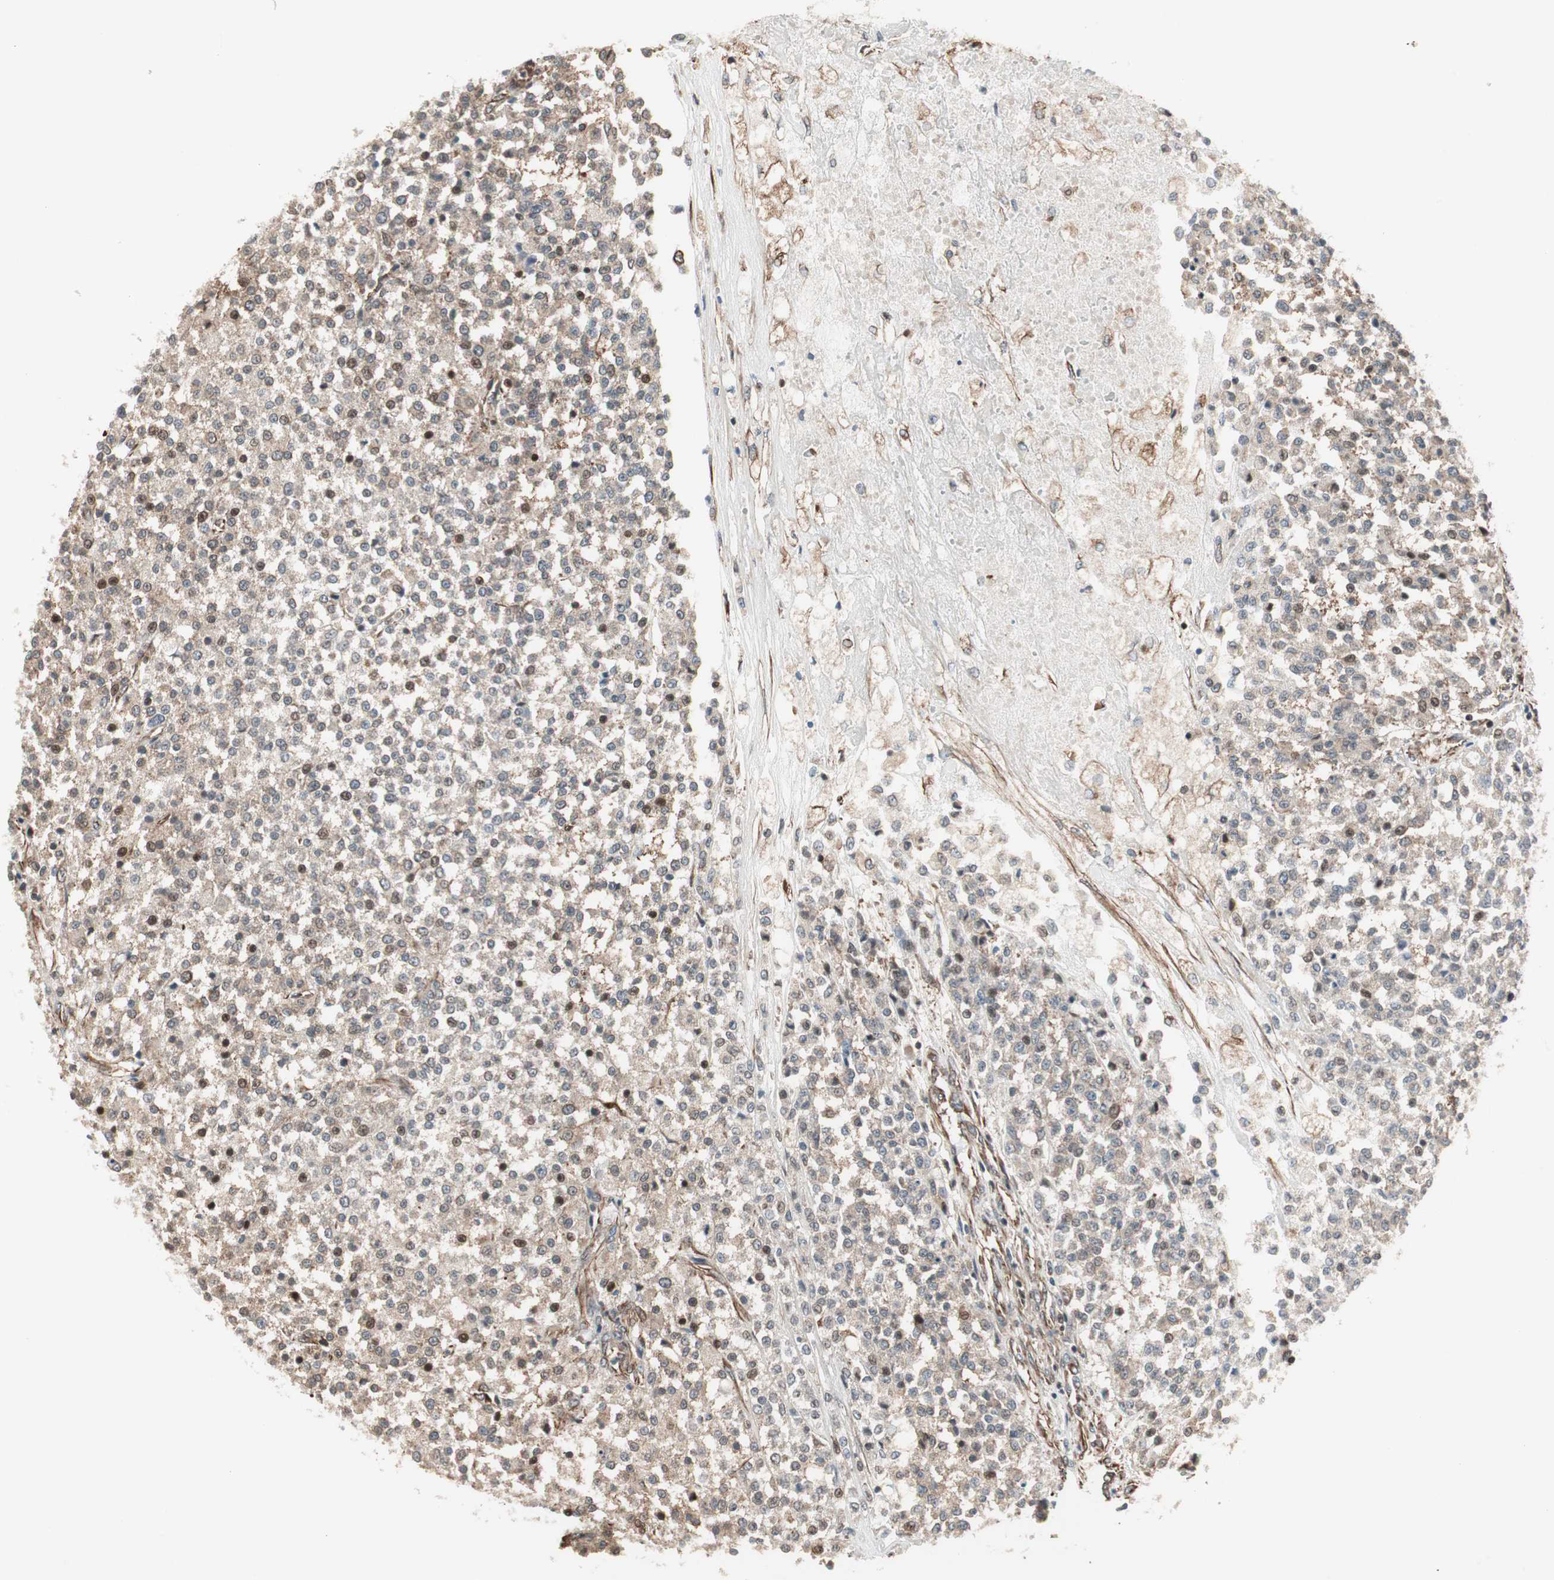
{"staining": {"intensity": "weak", "quantity": "25%-75%", "location": "cytoplasmic/membranous"}, "tissue": "testis cancer", "cell_type": "Tumor cells", "image_type": "cancer", "snomed": [{"axis": "morphology", "description": "Seminoma, NOS"}, {"axis": "topography", "description": "Testis"}], "caption": "Approximately 25%-75% of tumor cells in human seminoma (testis) show weak cytoplasmic/membranous protein positivity as visualized by brown immunohistochemical staining.", "gene": "MAD2L2", "patient": {"sex": "male", "age": 59}}